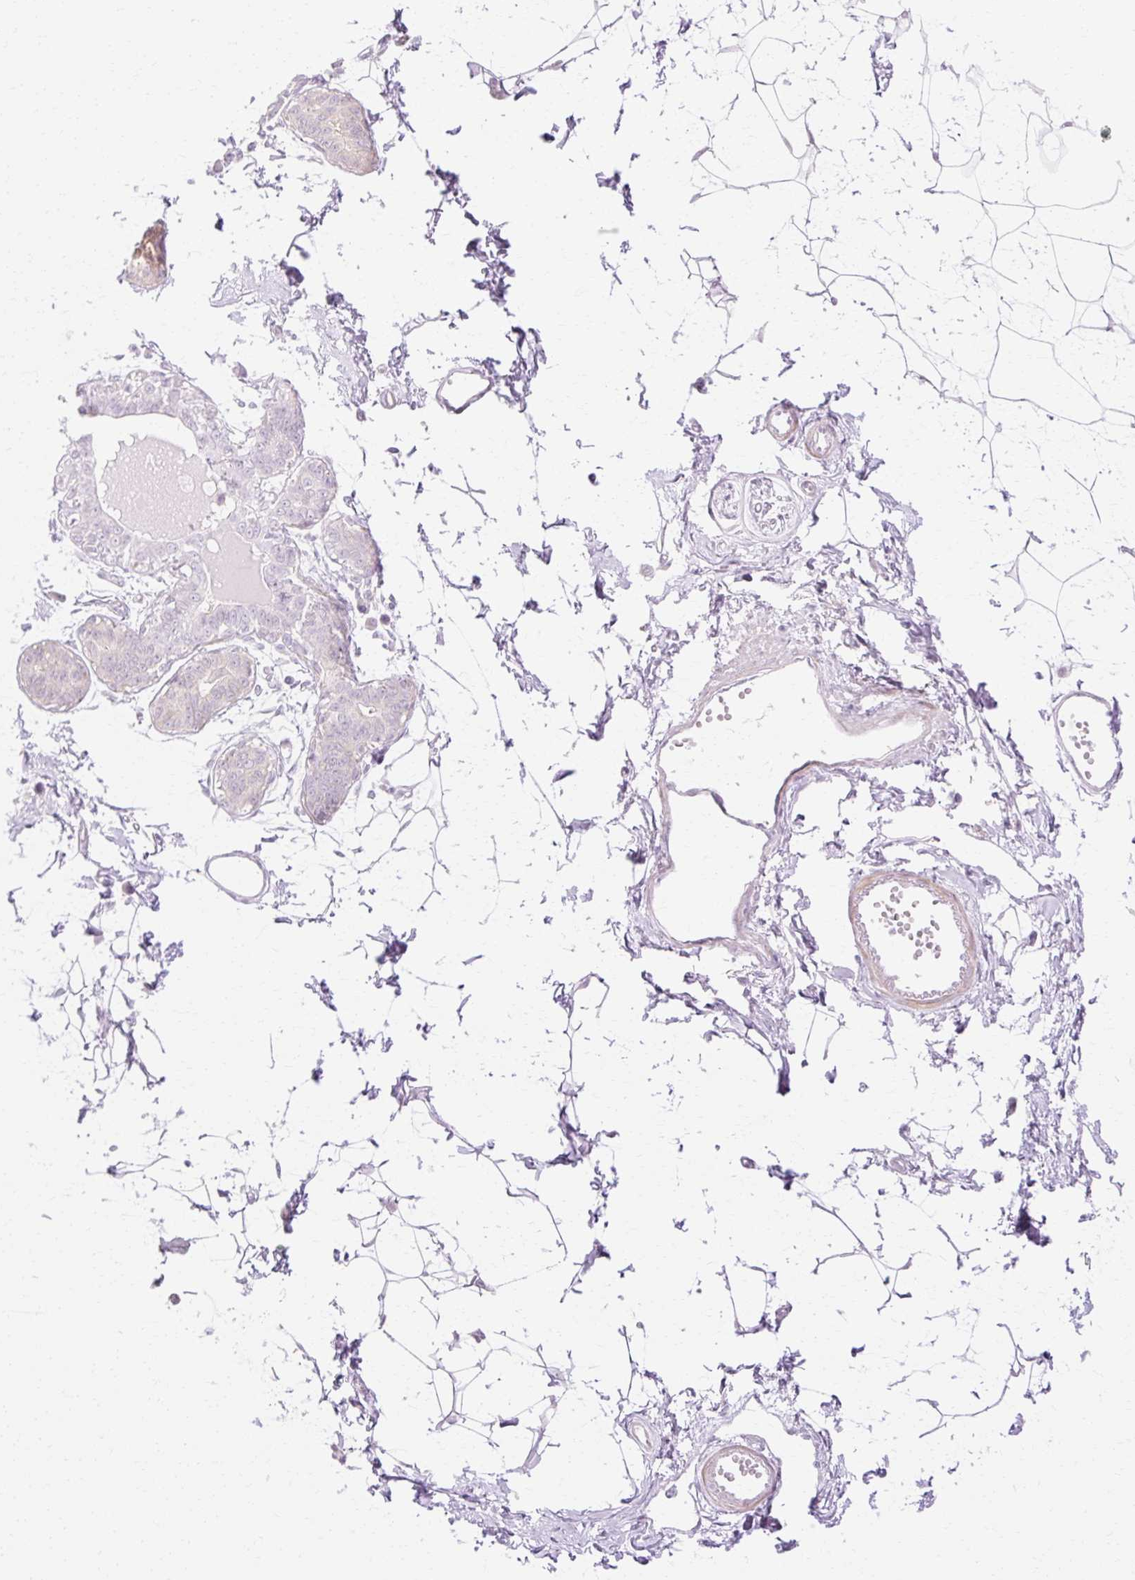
{"staining": {"intensity": "negative", "quantity": "none", "location": "none"}, "tissue": "breast", "cell_type": "Adipocytes", "image_type": "normal", "snomed": [{"axis": "morphology", "description": "Normal tissue, NOS"}, {"axis": "topography", "description": "Breast"}], "caption": "This is an immunohistochemistry histopathology image of benign breast. There is no positivity in adipocytes.", "gene": "C3orf49", "patient": {"sex": "female", "age": 45}}